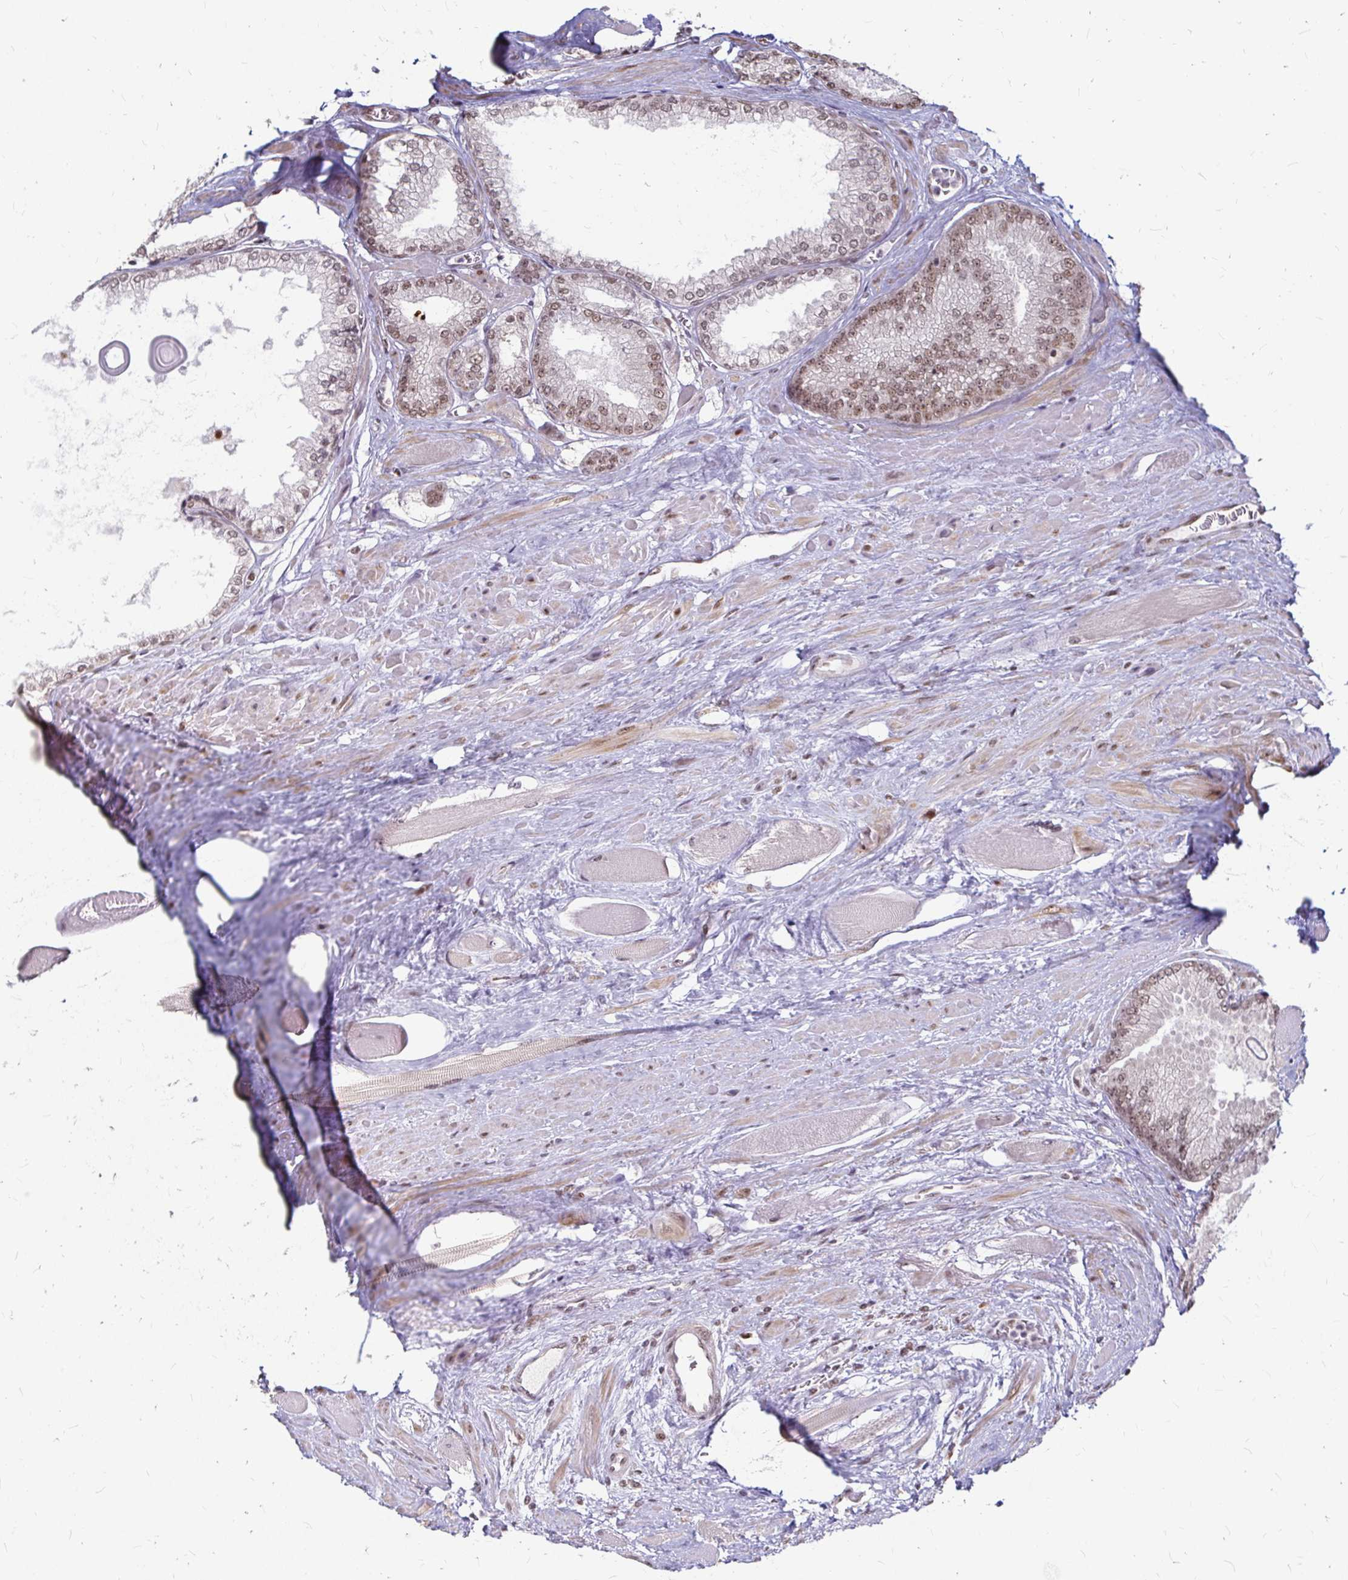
{"staining": {"intensity": "moderate", "quantity": ">75%", "location": "nuclear"}, "tissue": "prostate cancer", "cell_type": "Tumor cells", "image_type": "cancer", "snomed": [{"axis": "morphology", "description": "Adenocarcinoma, Low grade"}, {"axis": "topography", "description": "Prostate"}], "caption": "Approximately >75% of tumor cells in prostate cancer reveal moderate nuclear protein expression as visualized by brown immunohistochemical staining.", "gene": "HNRNPU", "patient": {"sex": "male", "age": 67}}